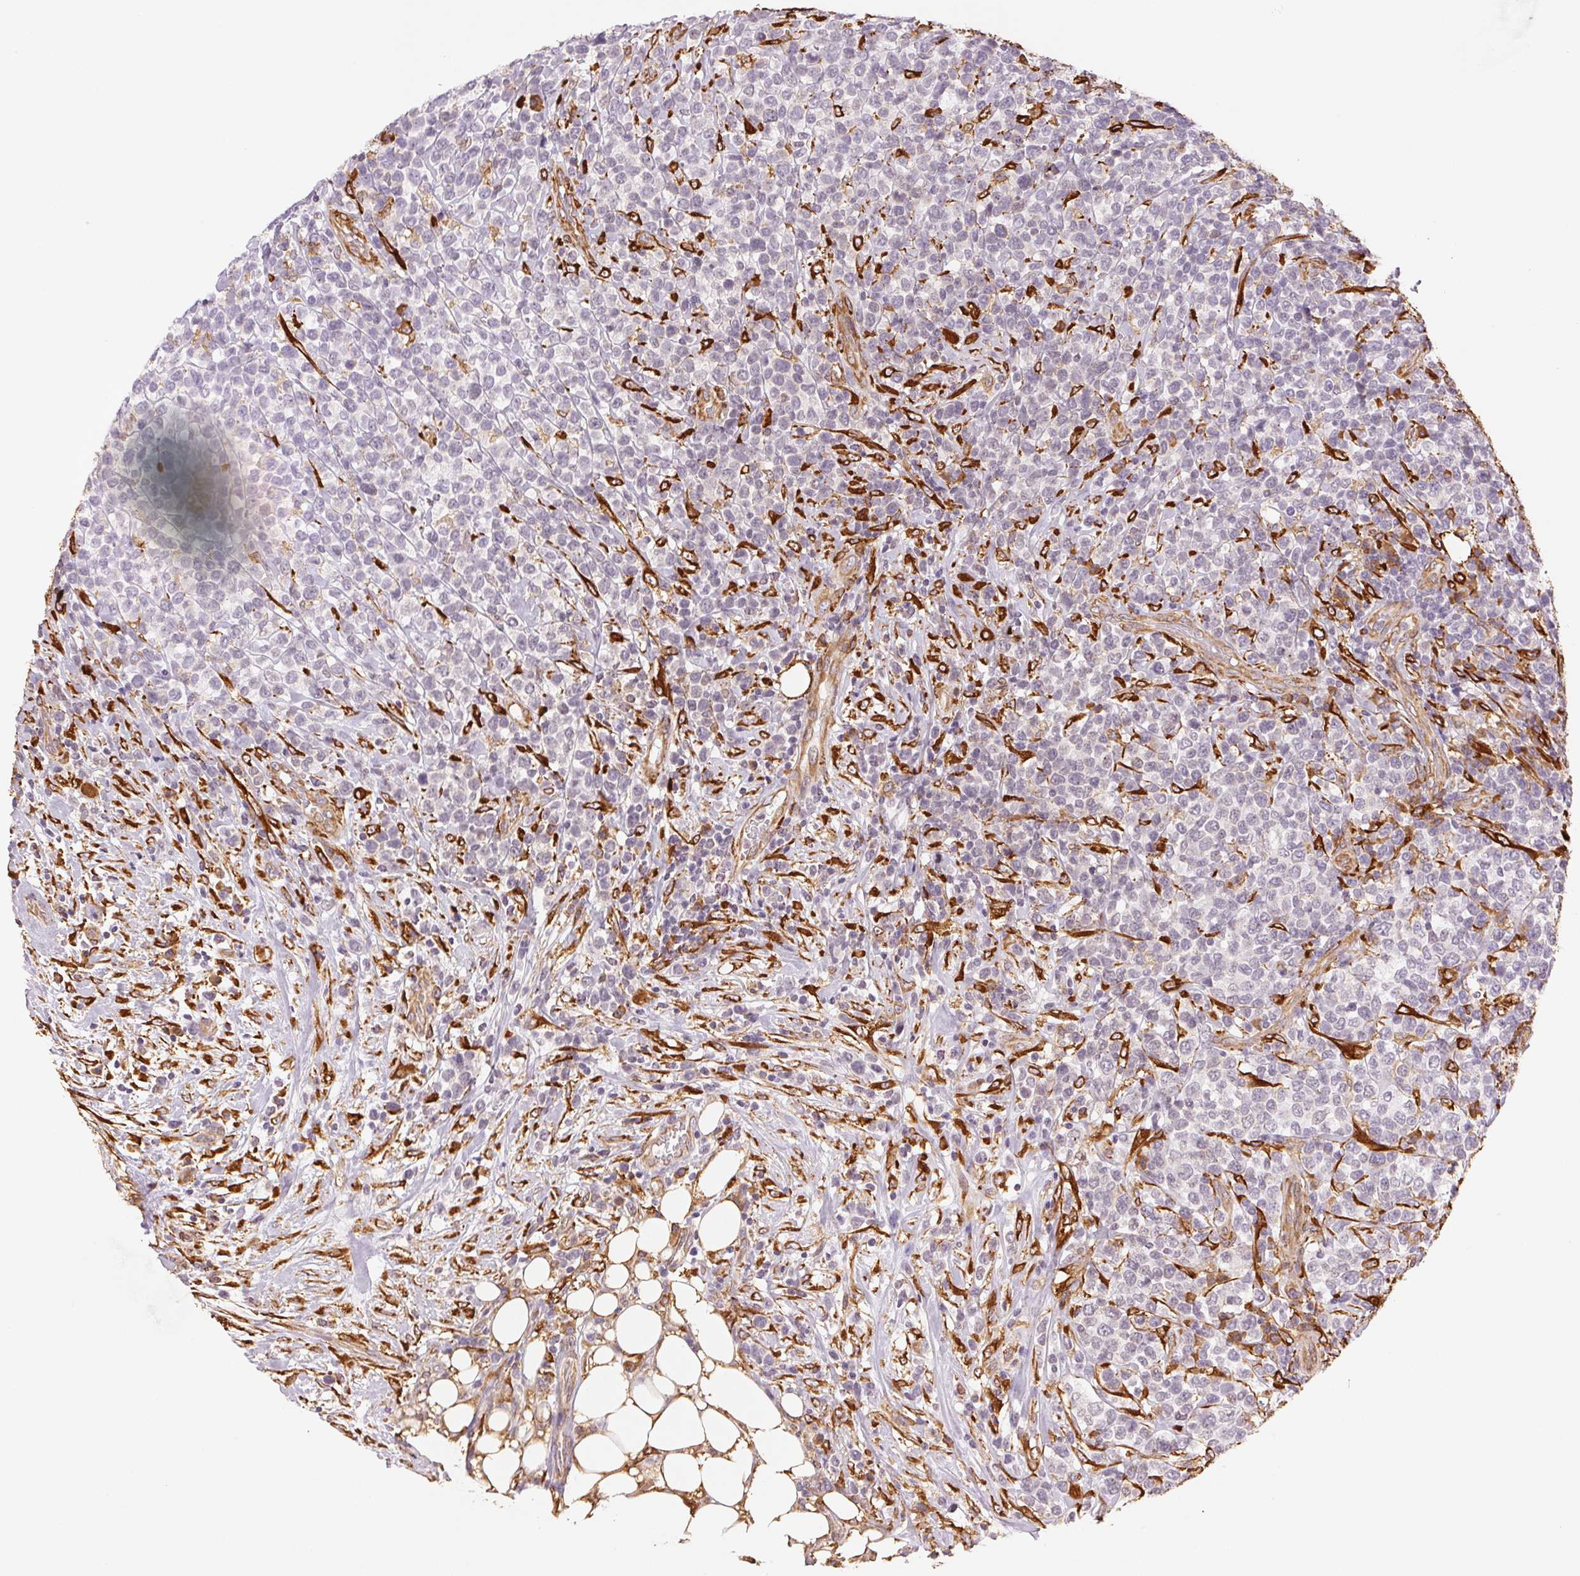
{"staining": {"intensity": "negative", "quantity": "none", "location": "none"}, "tissue": "lymphoma", "cell_type": "Tumor cells", "image_type": "cancer", "snomed": [{"axis": "morphology", "description": "Malignant lymphoma, non-Hodgkin's type, High grade"}, {"axis": "topography", "description": "Soft tissue"}], "caption": "High-grade malignant lymphoma, non-Hodgkin's type stained for a protein using immunohistochemistry (IHC) shows no expression tumor cells.", "gene": "RCN3", "patient": {"sex": "female", "age": 56}}